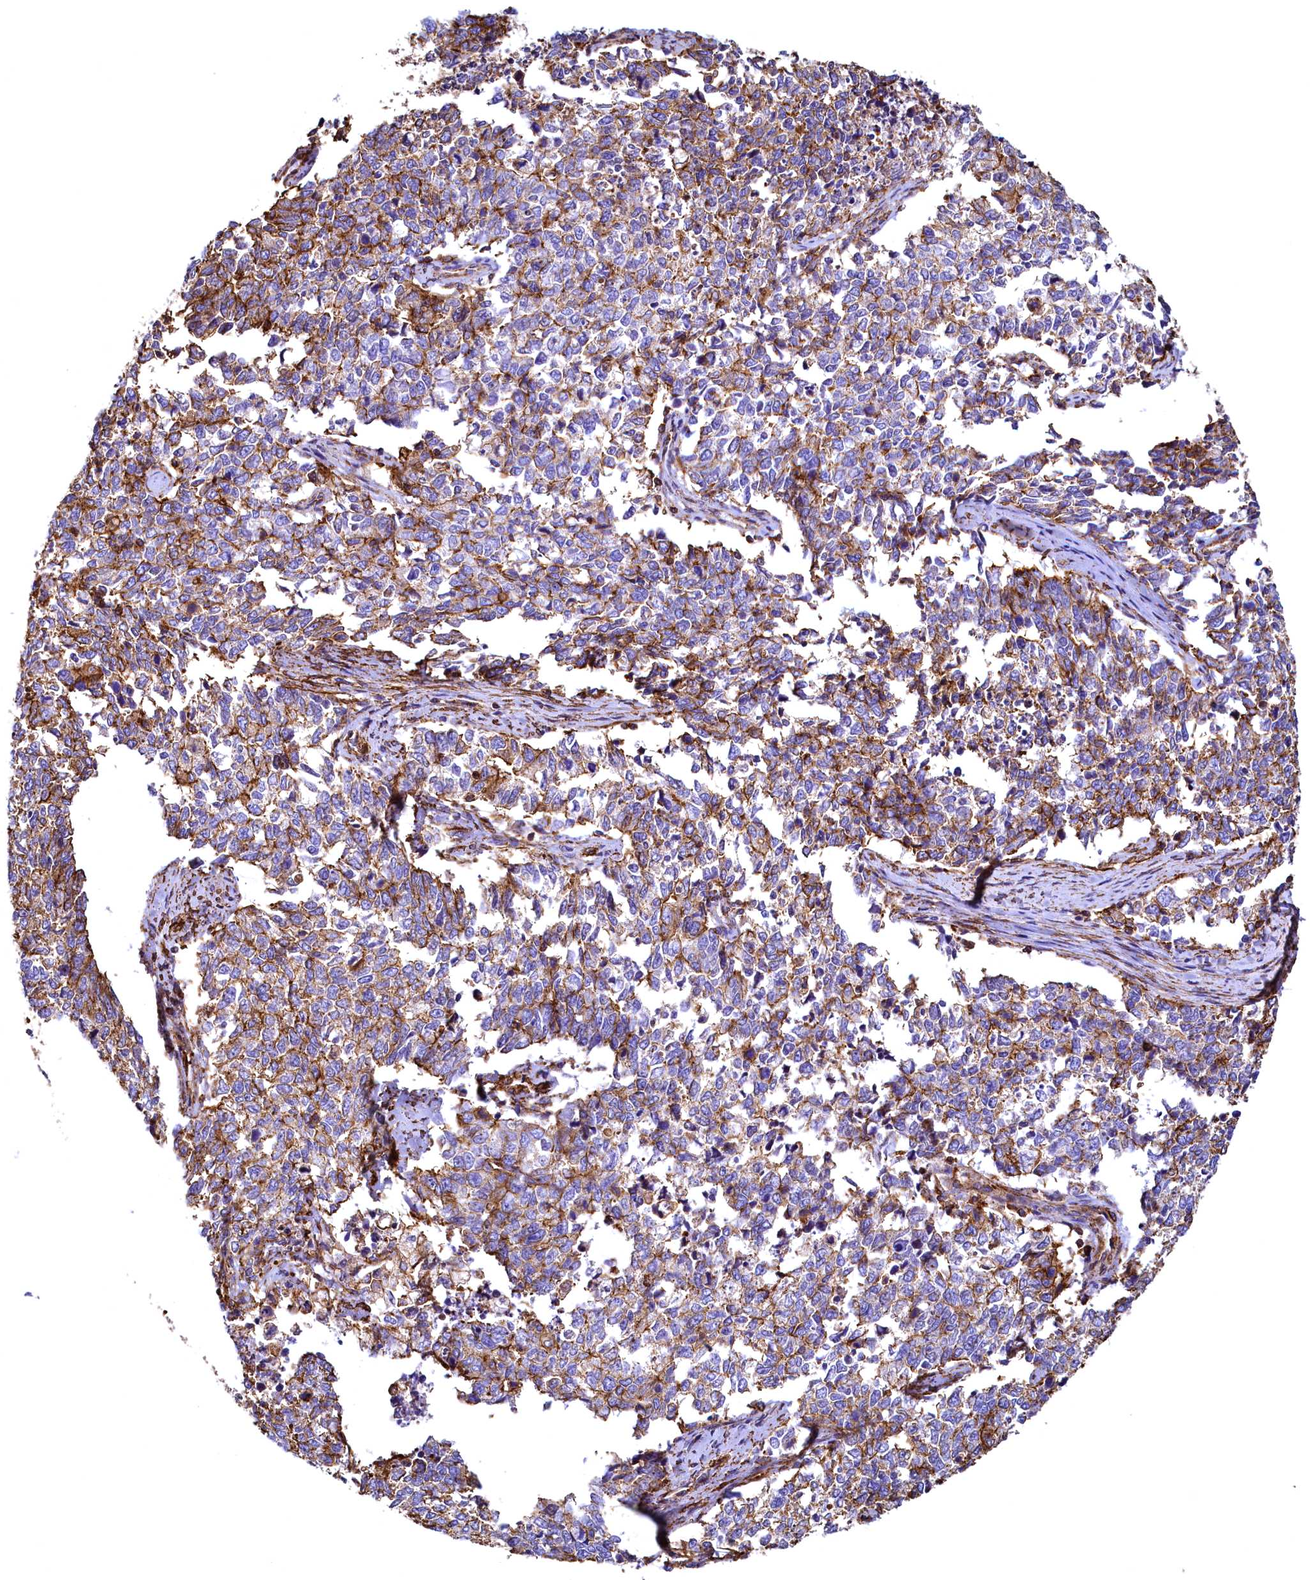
{"staining": {"intensity": "strong", "quantity": "25%-75%", "location": "cytoplasmic/membranous"}, "tissue": "cervical cancer", "cell_type": "Tumor cells", "image_type": "cancer", "snomed": [{"axis": "morphology", "description": "Squamous cell carcinoma, NOS"}, {"axis": "topography", "description": "Cervix"}], "caption": "There is high levels of strong cytoplasmic/membranous expression in tumor cells of squamous cell carcinoma (cervical), as demonstrated by immunohistochemical staining (brown color).", "gene": "THBS1", "patient": {"sex": "female", "age": 63}}